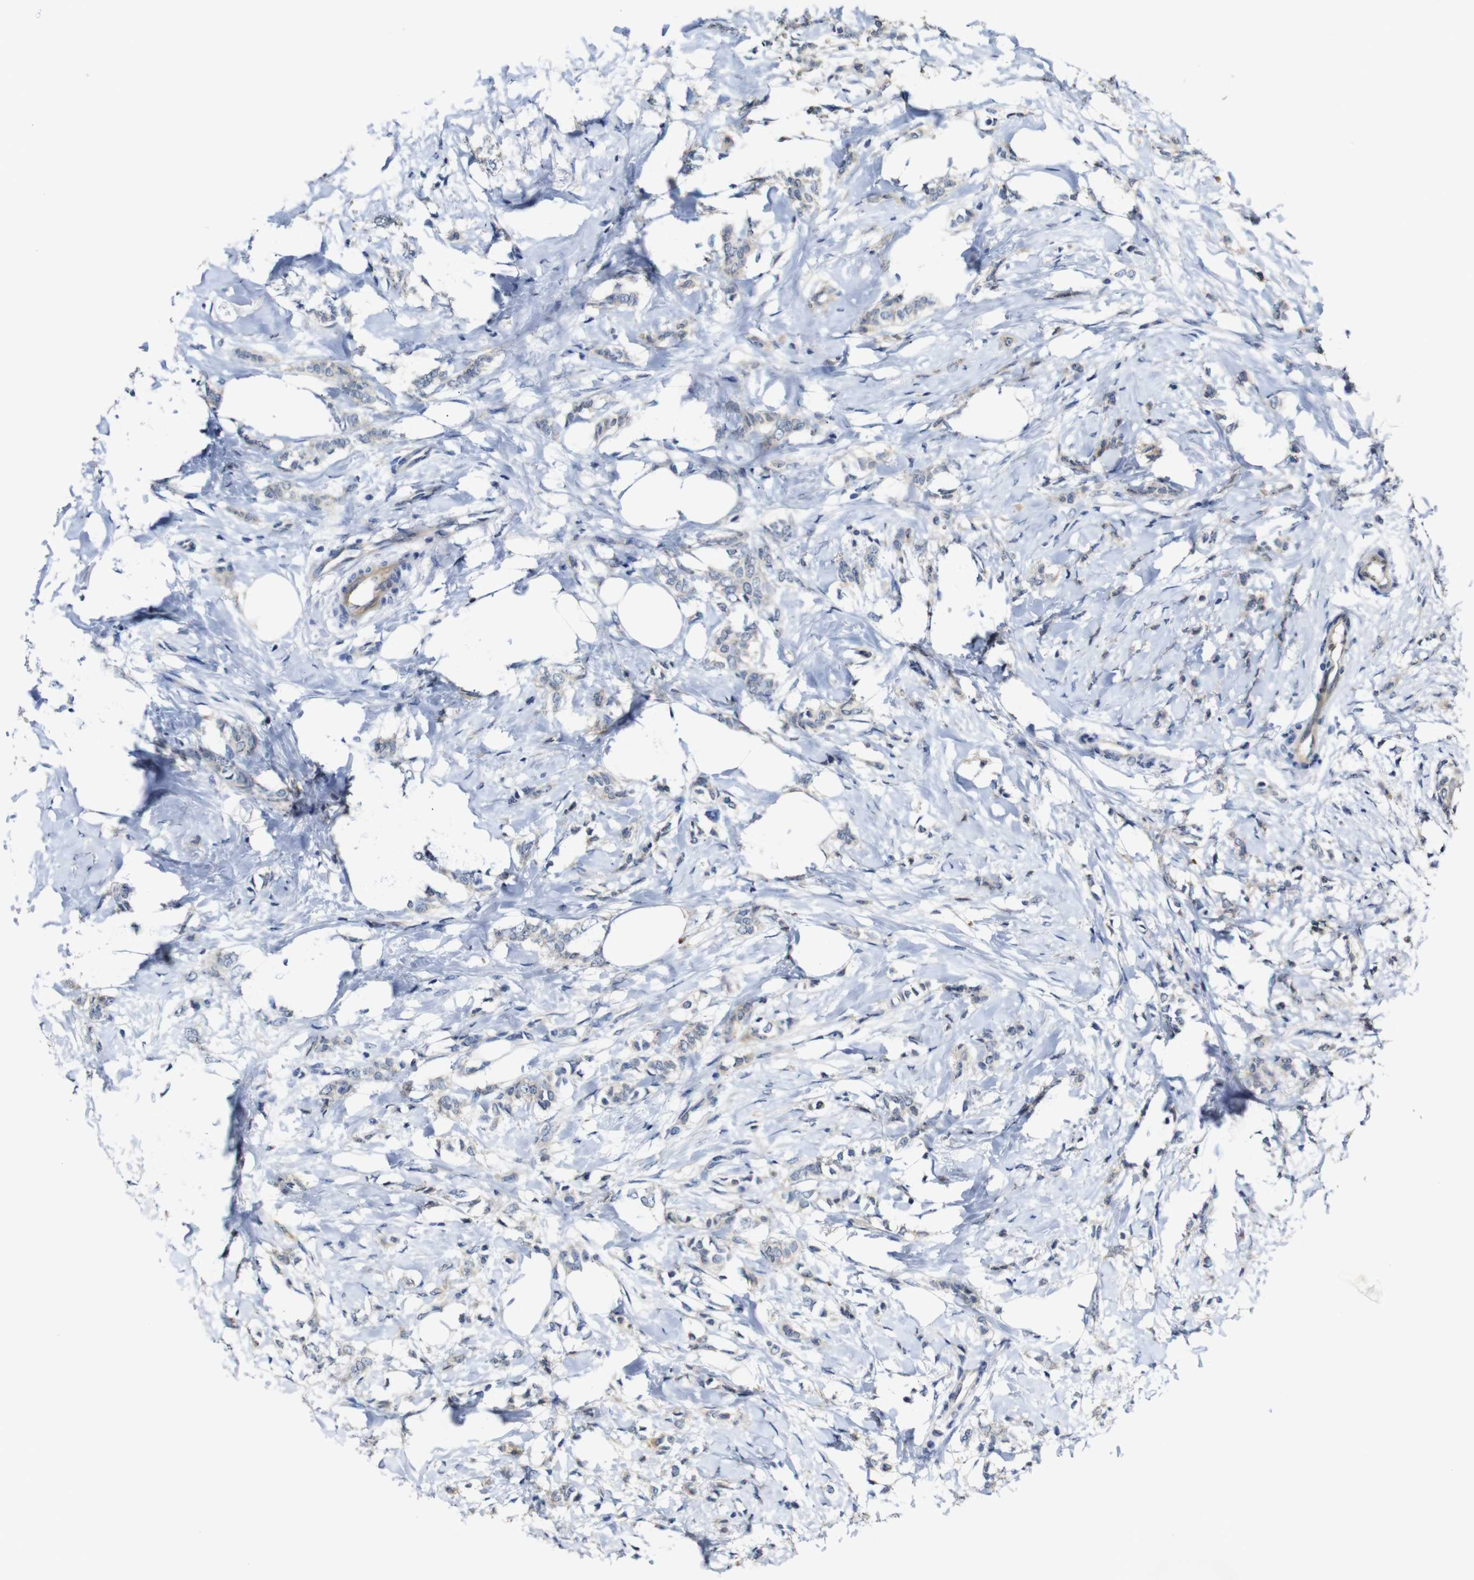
{"staining": {"intensity": "weak", "quantity": "25%-75%", "location": "cytoplasmic/membranous"}, "tissue": "breast cancer", "cell_type": "Tumor cells", "image_type": "cancer", "snomed": [{"axis": "morphology", "description": "Lobular carcinoma, in situ"}, {"axis": "morphology", "description": "Lobular carcinoma"}, {"axis": "topography", "description": "Breast"}], "caption": "Immunohistochemistry (IHC) histopathology image of neoplastic tissue: lobular carcinoma in situ (breast) stained using immunohistochemistry (IHC) demonstrates low levels of weak protein expression localized specifically in the cytoplasmic/membranous of tumor cells, appearing as a cytoplasmic/membranous brown color.", "gene": "TBC1D32", "patient": {"sex": "female", "age": 41}}